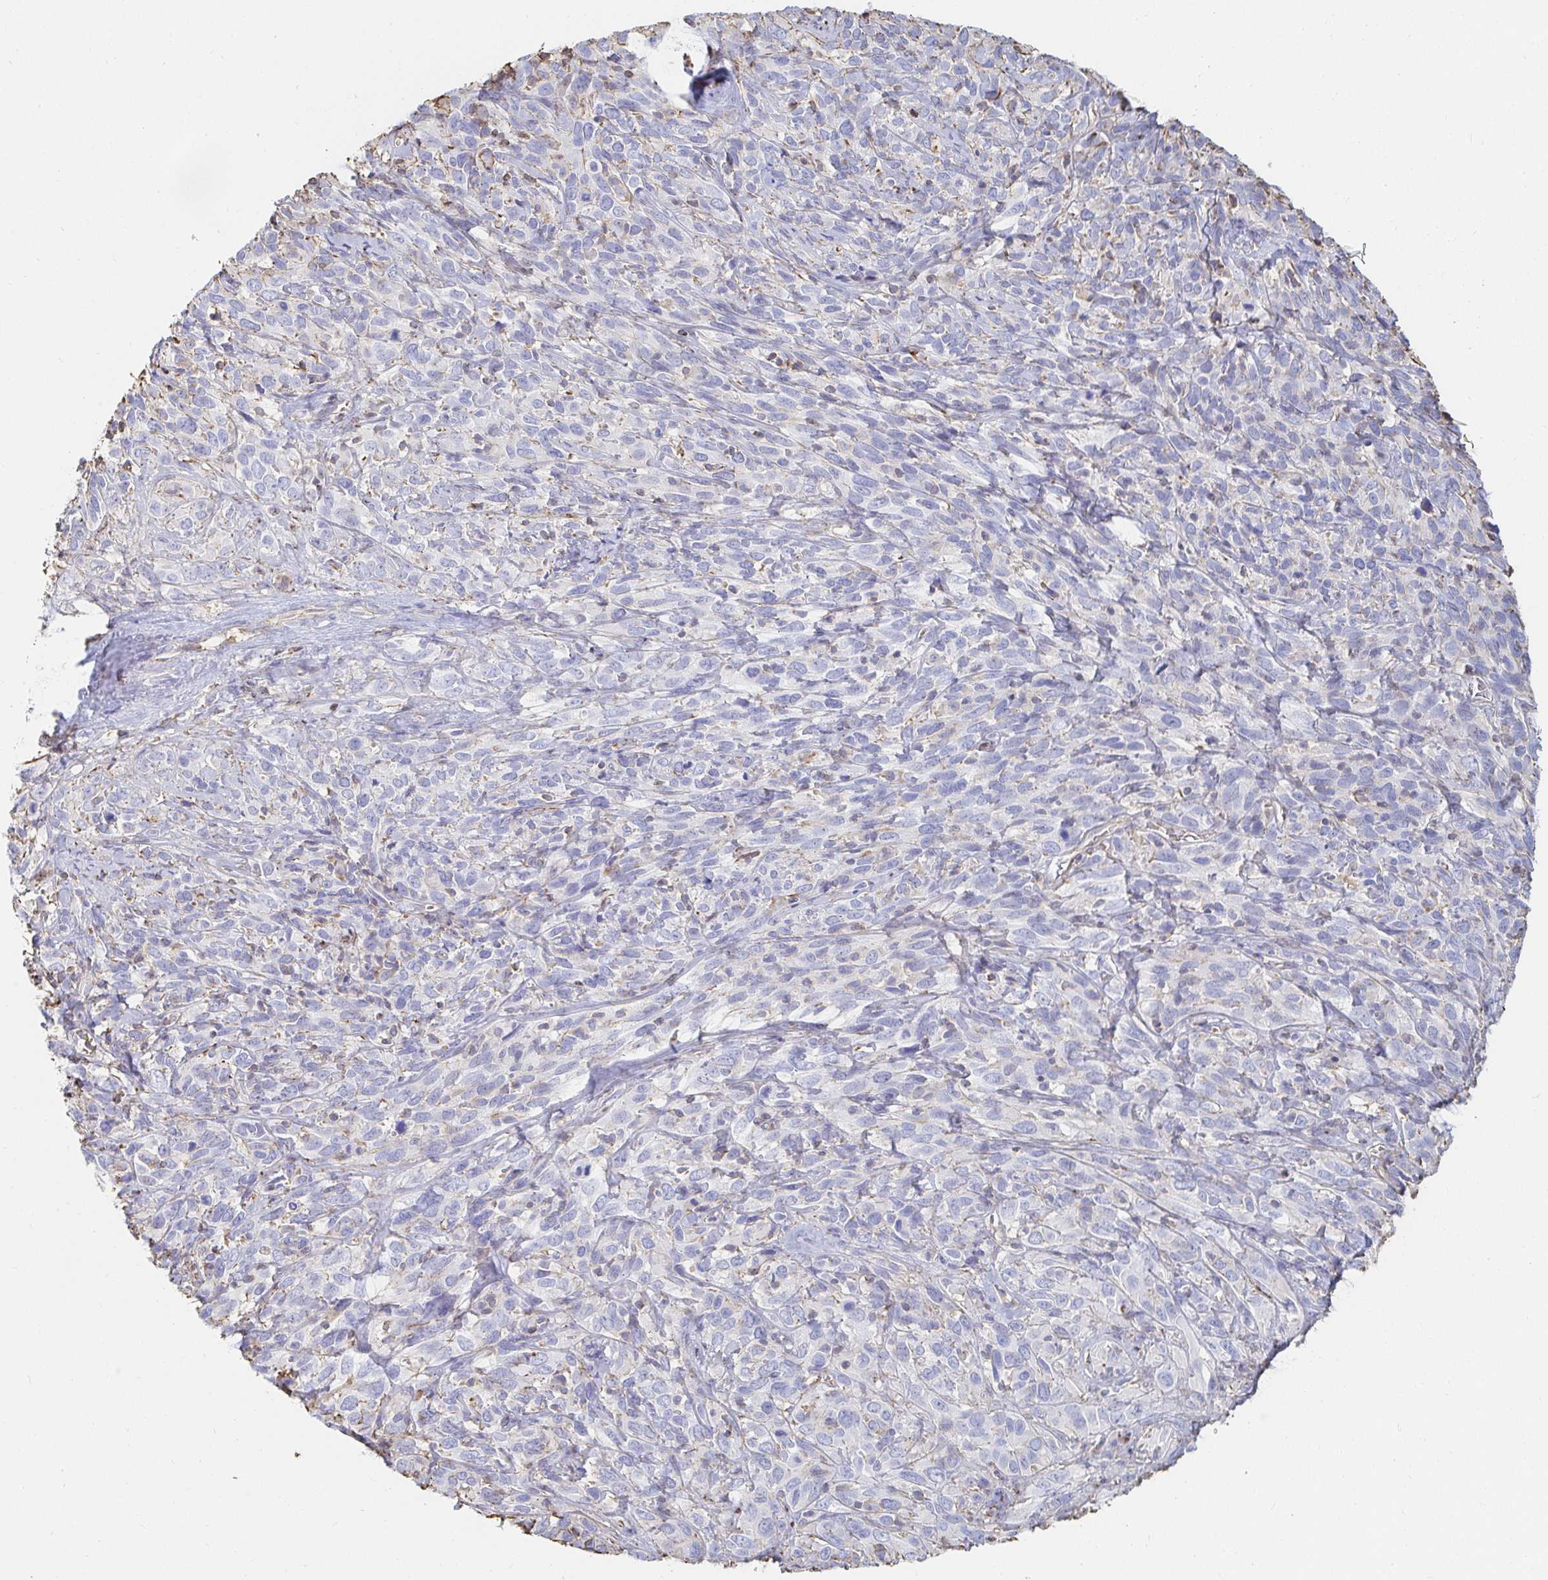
{"staining": {"intensity": "negative", "quantity": "none", "location": "none"}, "tissue": "cervical cancer", "cell_type": "Tumor cells", "image_type": "cancer", "snomed": [{"axis": "morphology", "description": "Normal tissue, NOS"}, {"axis": "morphology", "description": "Squamous cell carcinoma, NOS"}, {"axis": "topography", "description": "Cervix"}], "caption": "An immunohistochemistry photomicrograph of squamous cell carcinoma (cervical) is shown. There is no staining in tumor cells of squamous cell carcinoma (cervical).", "gene": "PTPN14", "patient": {"sex": "female", "age": 51}}